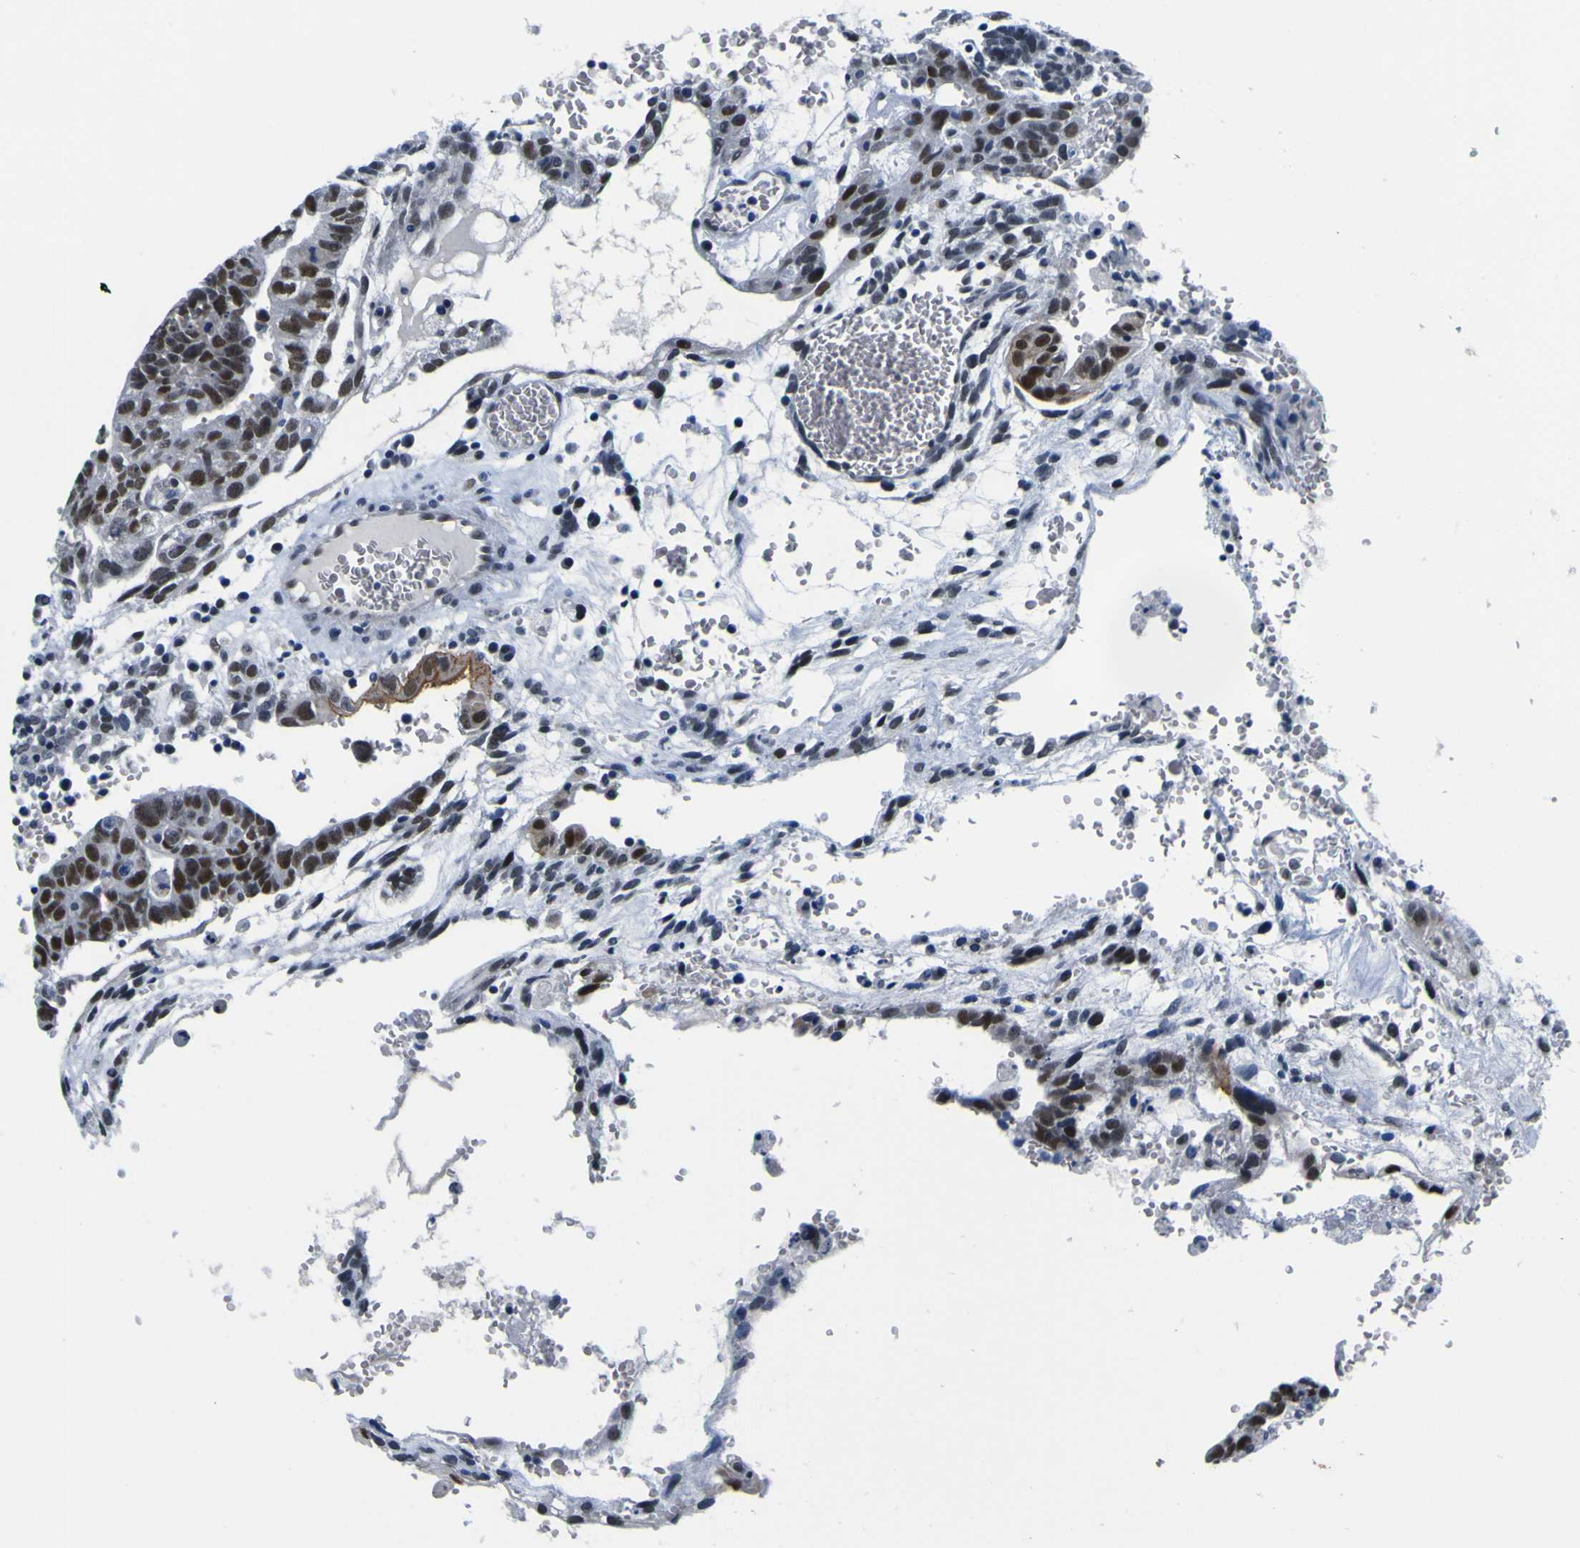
{"staining": {"intensity": "strong", "quantity": ">75%", "location": "nuclear"}, "tissue": "testis cancer", "cell_type": "Tumor cells", "image_type": "cancer", "snomed": [{"axis": "morphology", "description": "Seminoma, NOS"}, {"axis": "morphology", "description": "Carcinoma, Embryonal, NOS"}, {"axis": "topography", "description": "Testis"}], "caption": "Immunohistochemical staining of testis cancer demonstrates high levels of strong nuclear protein staining in about >75% of tumor cells.", "gene": "CUL4B", "patient": {"sex": "male", "age": 52}}